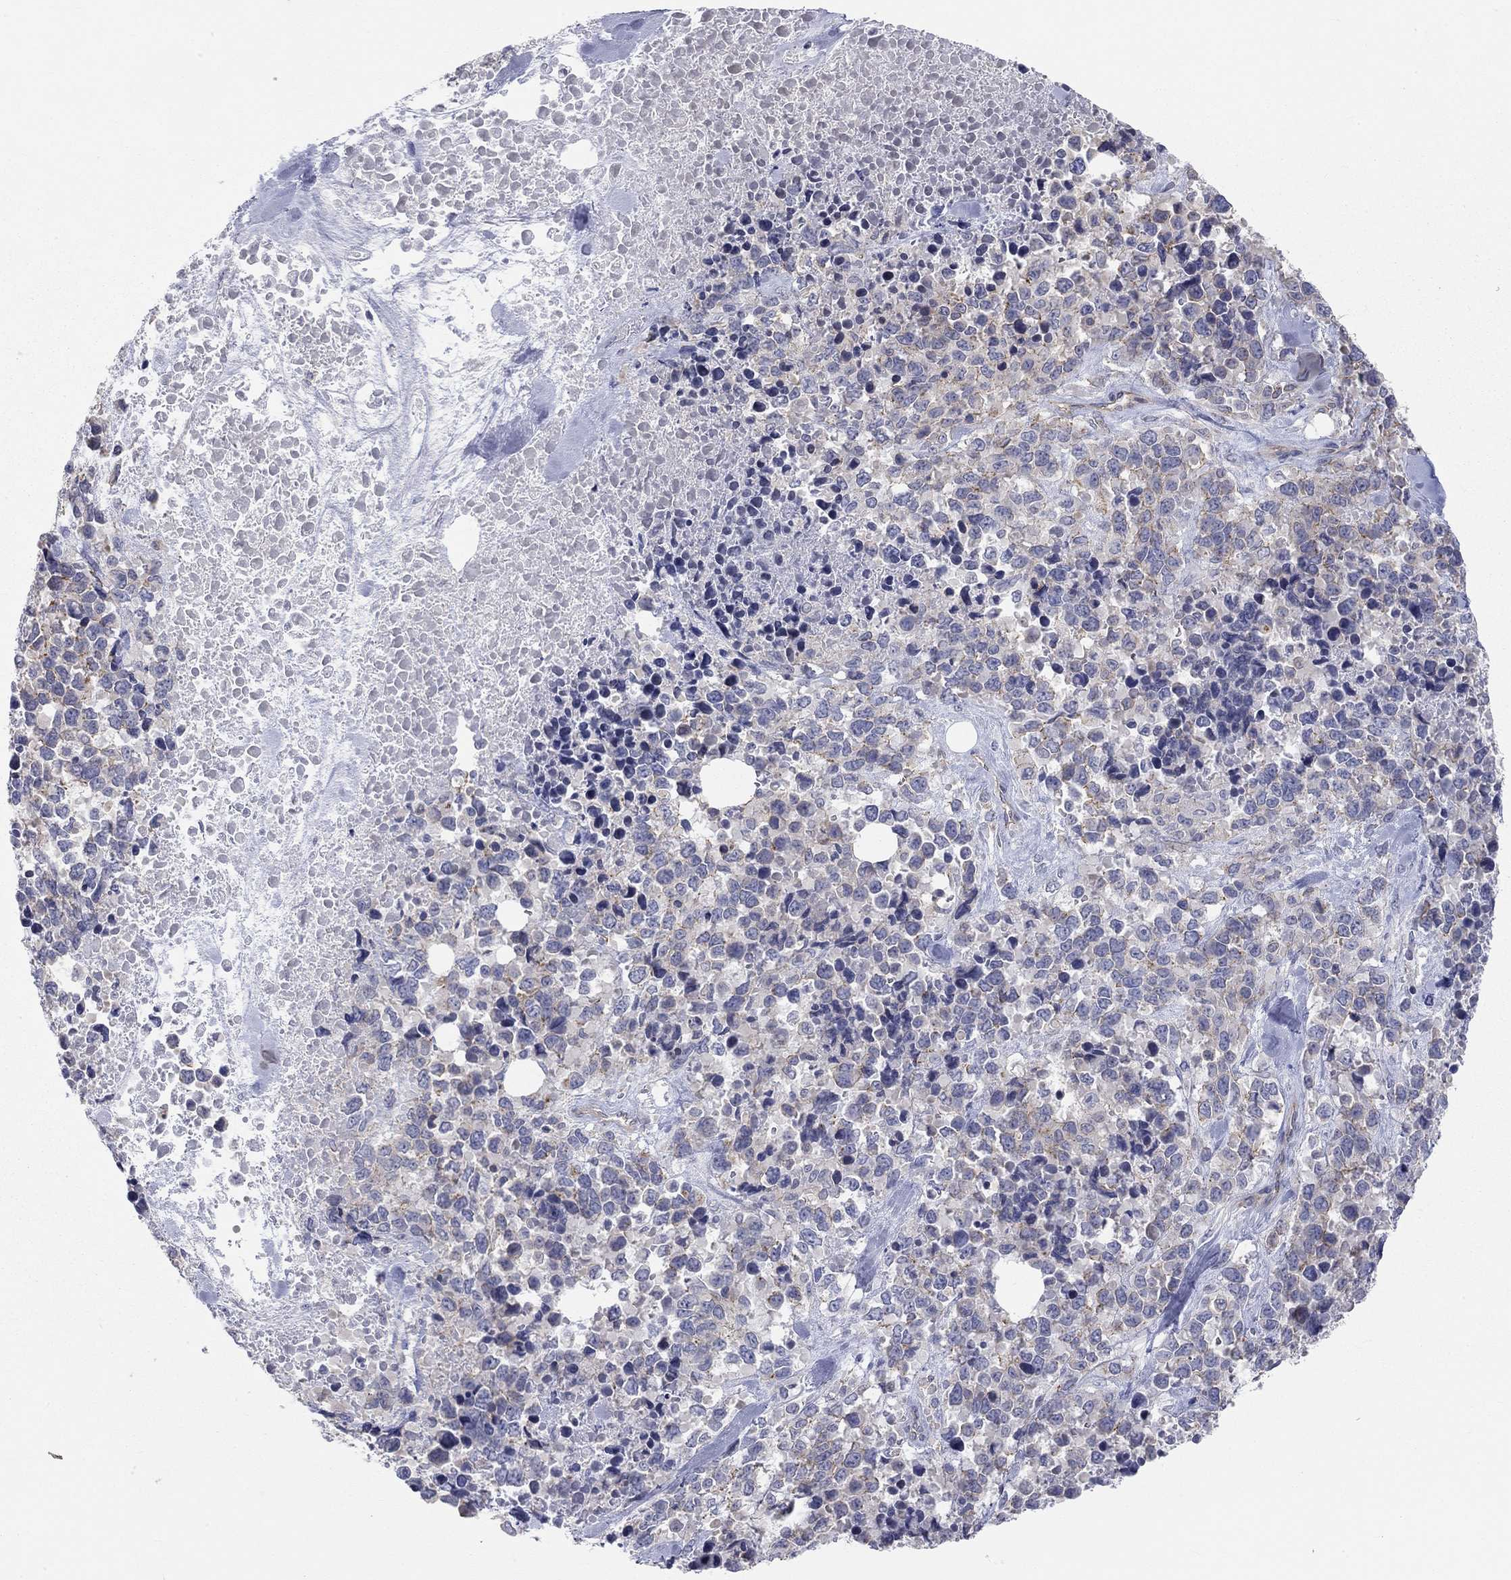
{"staining": {"intensity": "weak", "quantity": "<25%", "location": "cytoplasmic/membranous"}, "tissue": "melanoma", "cell_type": "Tumor cells", "image_type": "cancer", "snomed": [{"axis": "morphology", "description": "Malignant melanoma, Metastatic site"}, {"axis": "topography", "description": "Skin"}], "caption": "Immunohistochemistry histopathology image of neoplastic tissue: human malignant melanoma (metastatic site) stained with DAB demonstrates no significant protein positivity in tumor cells.", "gene": "PCDHGA10", "patient": {"sex": "male", "age": 84}}